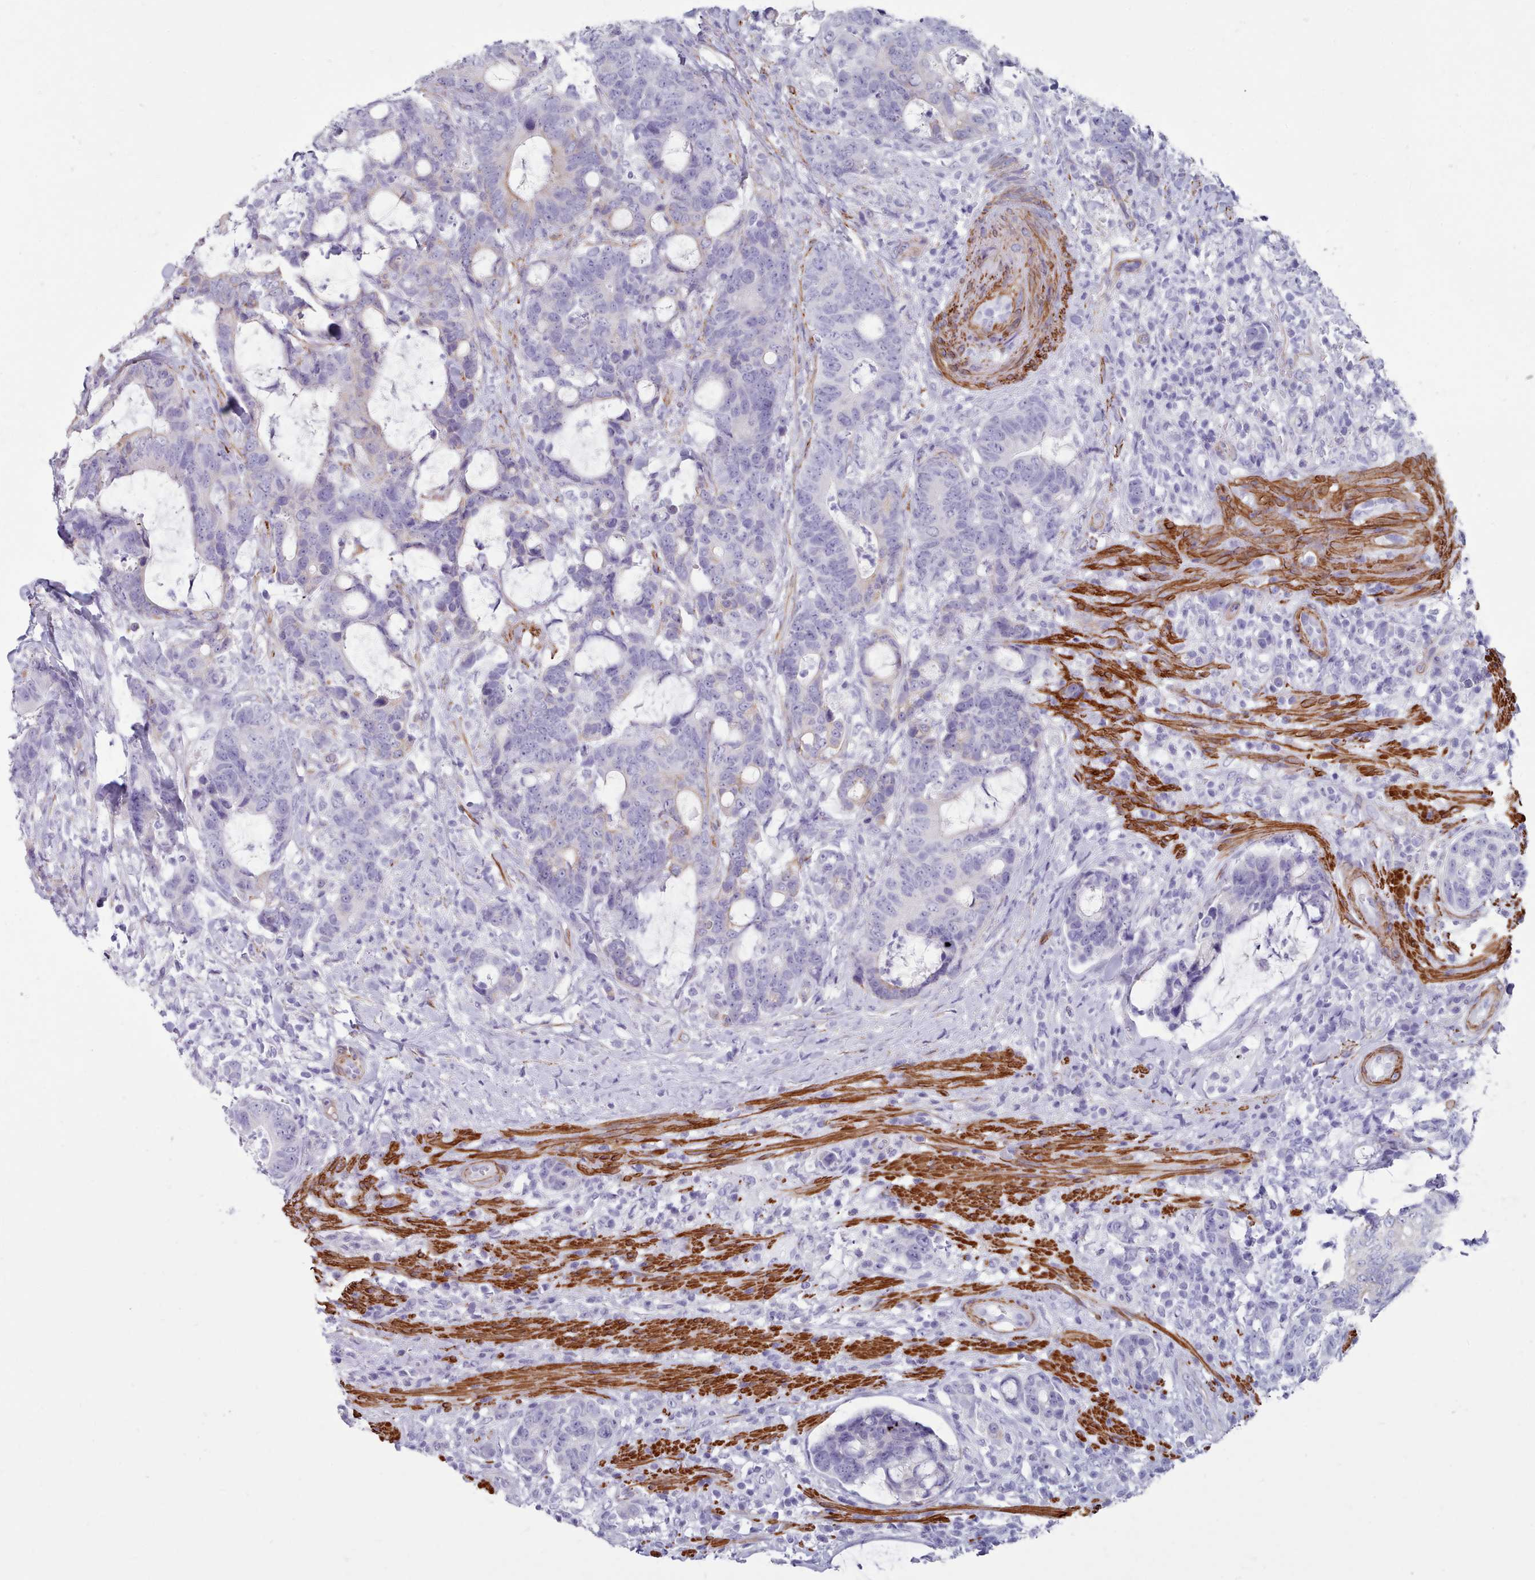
{"staining": {"intensity": "negative", "quantity": "none", "location": "none"}, "tissue": "colorectal cancer", "cell_type": "Tumor cells", "image_type": "cancer", "snomed": [{"axis": "morphology", "description": "Adenocarcinoma, NOS"}, {"axis": "topography", "description": "Colon"}], "caption": "This is an immunohistochemistry (IHC) image of human colorectal cancer. There is no expression in tumor cells.", "gene": "FPGS", "patient": {"sex": "female", "age": 82}}